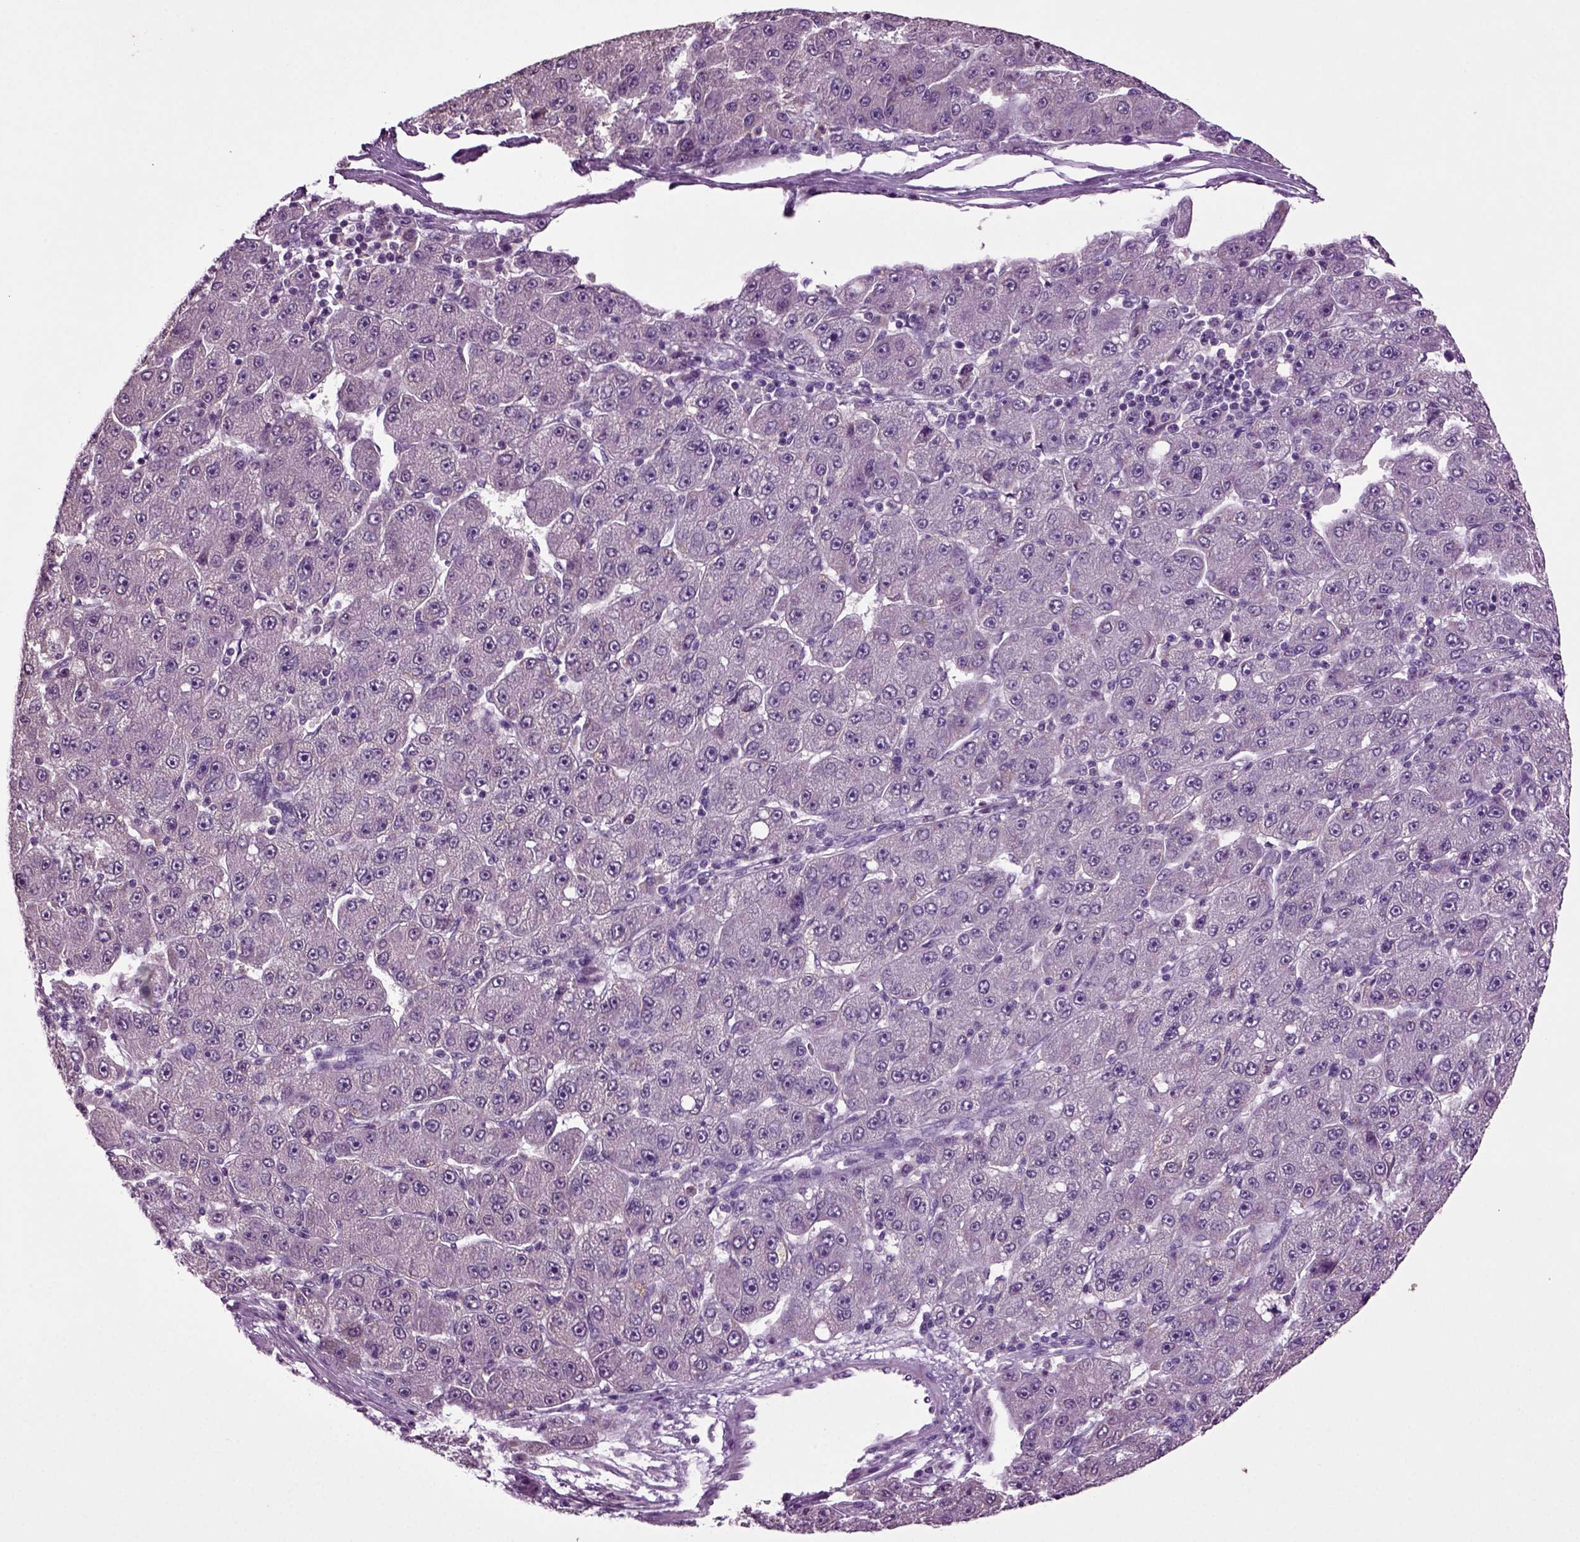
{"staining": {"intensity": "negative", "quantity": "none", "location": "none"}, "tissue": "liver cancer", "cell_type": "Tumor cells", "image_type": "cancer", "snomed": [{"axis": "morphology", "description": "Carcinoma, Hepatocellular, NOS"}, {"axis": "topography", "description": "Liver"}], "caption": "Human hepatocellular carcinoma (liver) stained for a protein using IHC shows no expression in tumor cells.", "gene": "FGF11", "patient": {"sex": "male", "age": 67}}